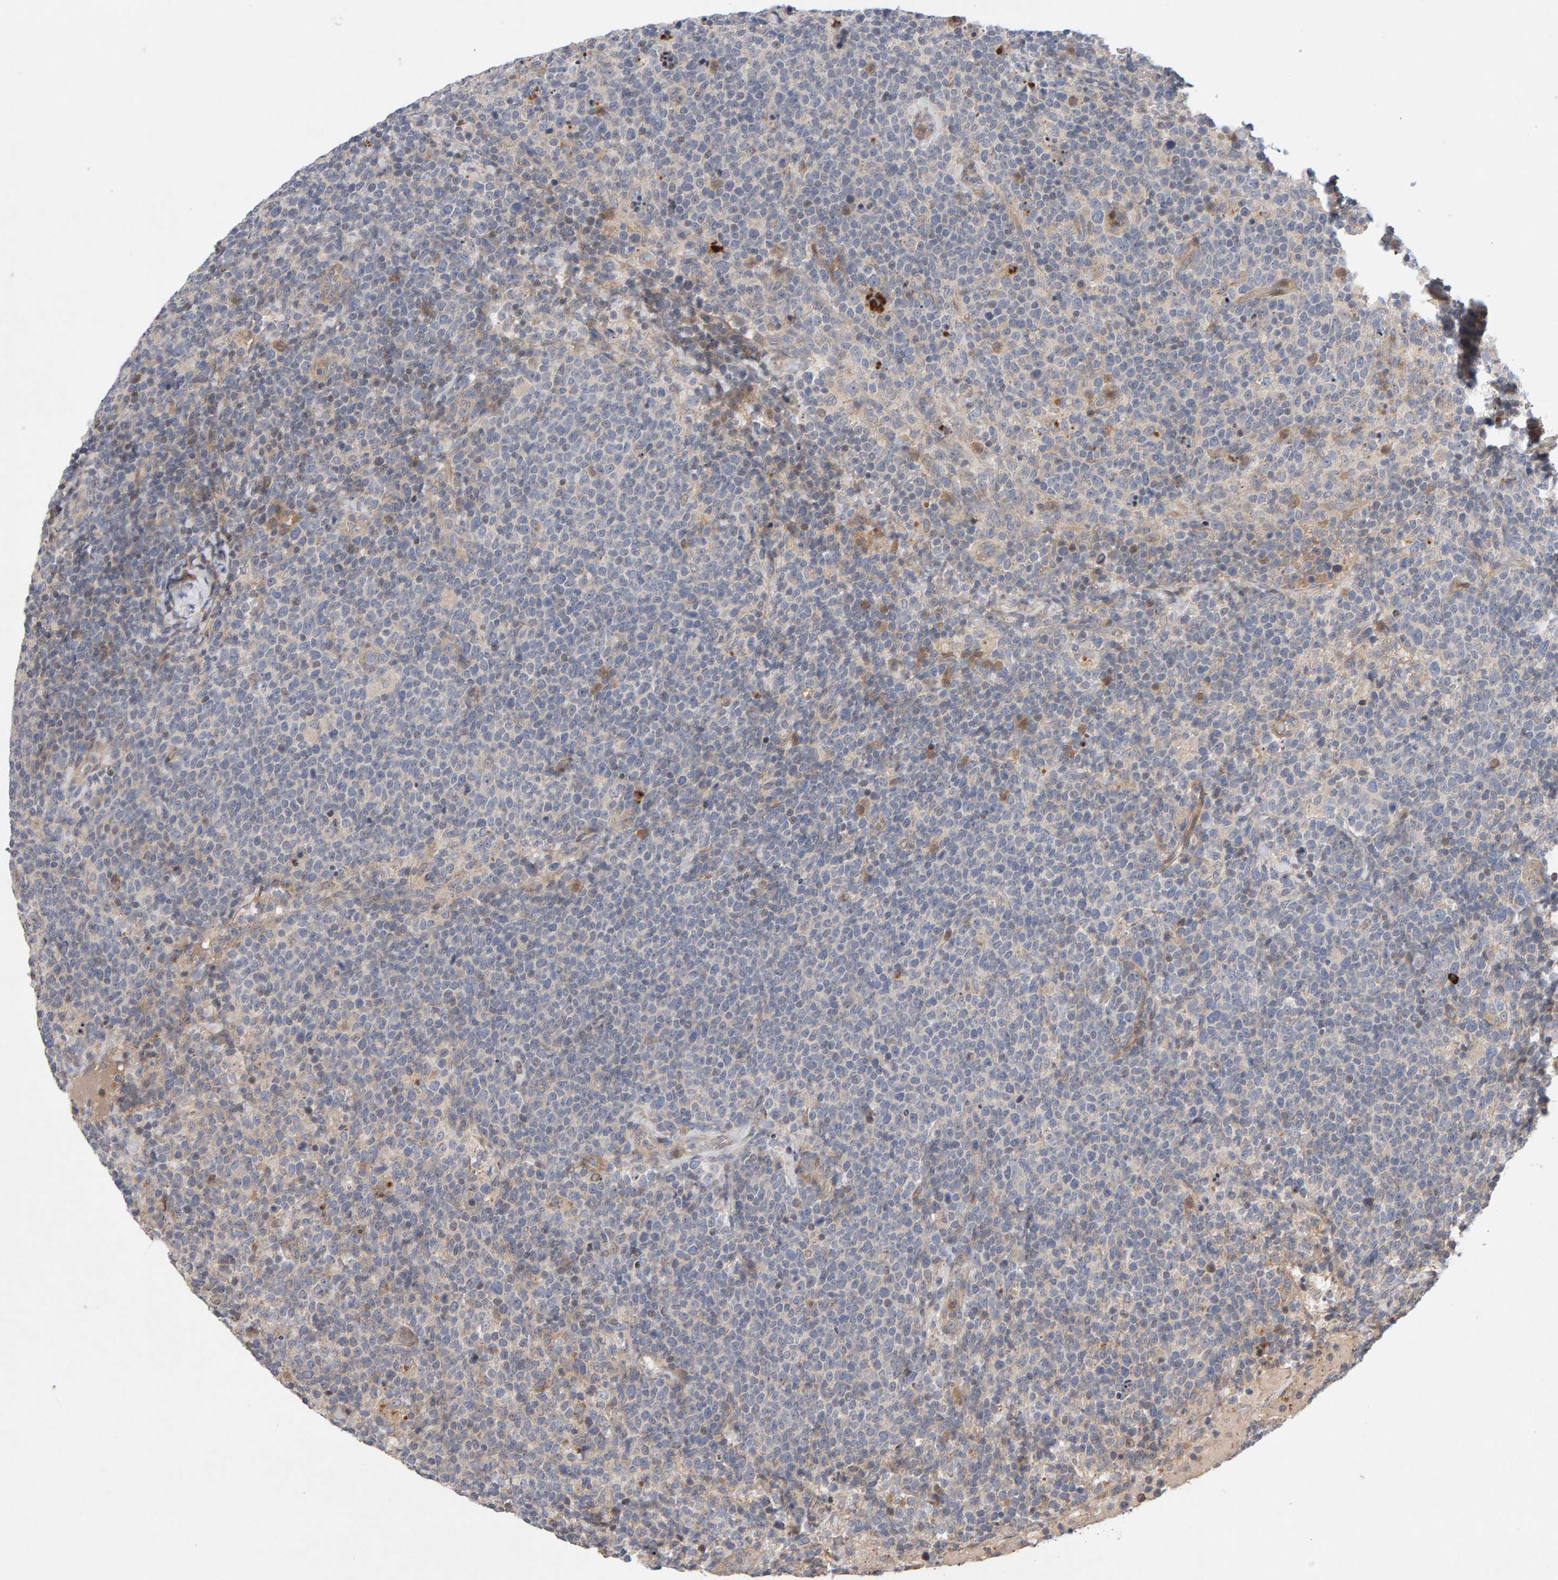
{"staining": {"intensity": "negative", "quantity": "none", "location": "none"}, "tissue": "lymphoma", "cell_type": "Tumor cells", "image_type": "cancer", "snomed": [{"axis": "morphology", "description": "Malignant lymphoma, non-Hodgkin's type, High grade"}, {"axis": "topography", "description": "Lymph node"}], "caption": "Tumor cells show no significant protein positivity in high-grade malignant lymphoma, non-Hodgkin's type.", "gene": "LZTS1", "patient": {"sex": "male", "age": 61}}